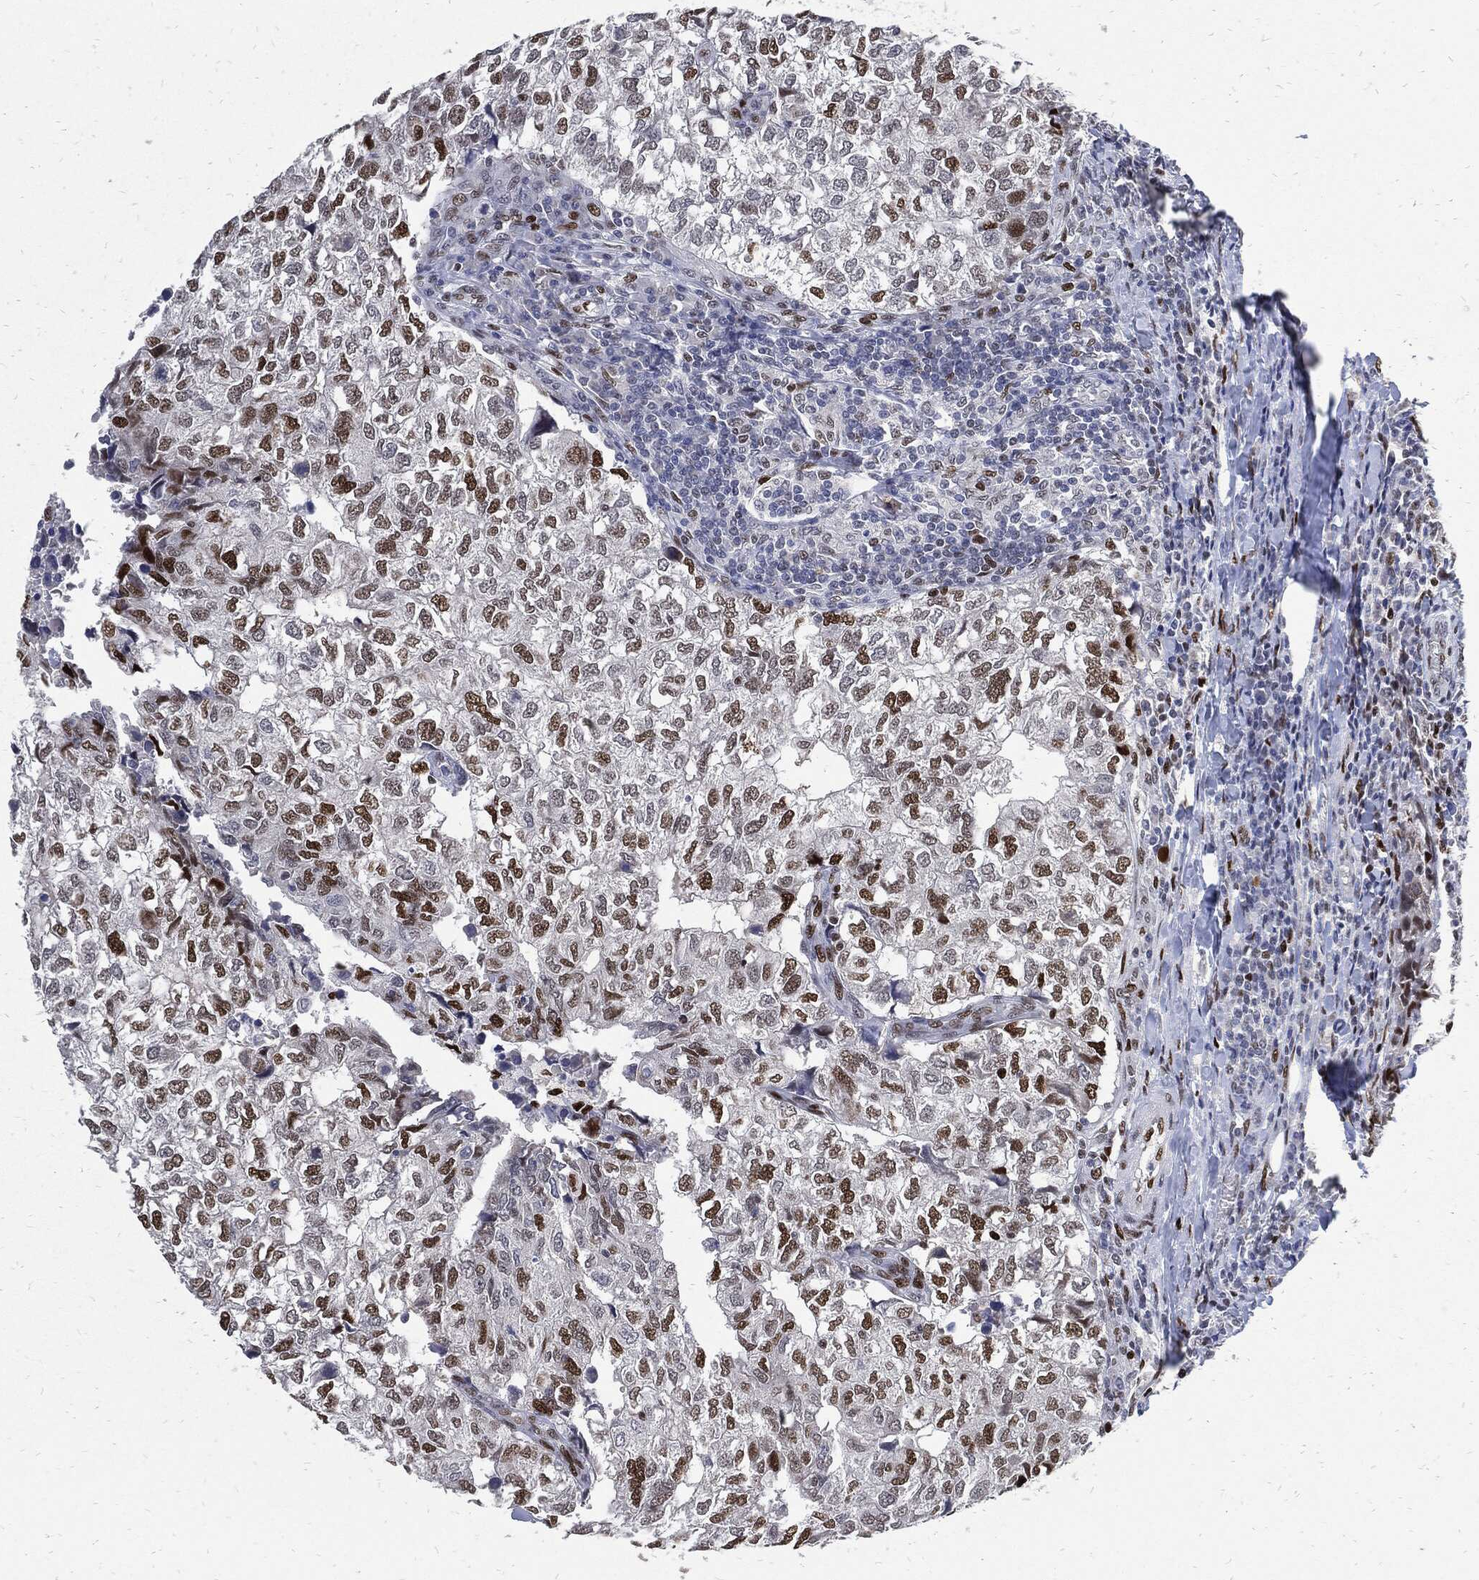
{"staining": {"intensity": "strong", "quantity": "25%-75%", "location": "nuclear"}, "tissue": "breast cancer", "cell_type": "Tumor cells", "image_type": "cancer", "snomed": [{"axis": "morphology", "description": "Duct carcinoma"}, {"axis": "topography", "description": "Breast"}], "caption": "Immunohistochemistry of human breast cancer displays high levels of strong nuclear staining in approximately 25%-75% of tumor cells. Immunohistochemistry stains the protein in brown and the nuclei are stained blue.", "gene": "JUN", "patient": {"sex": "female", "age": 30}}